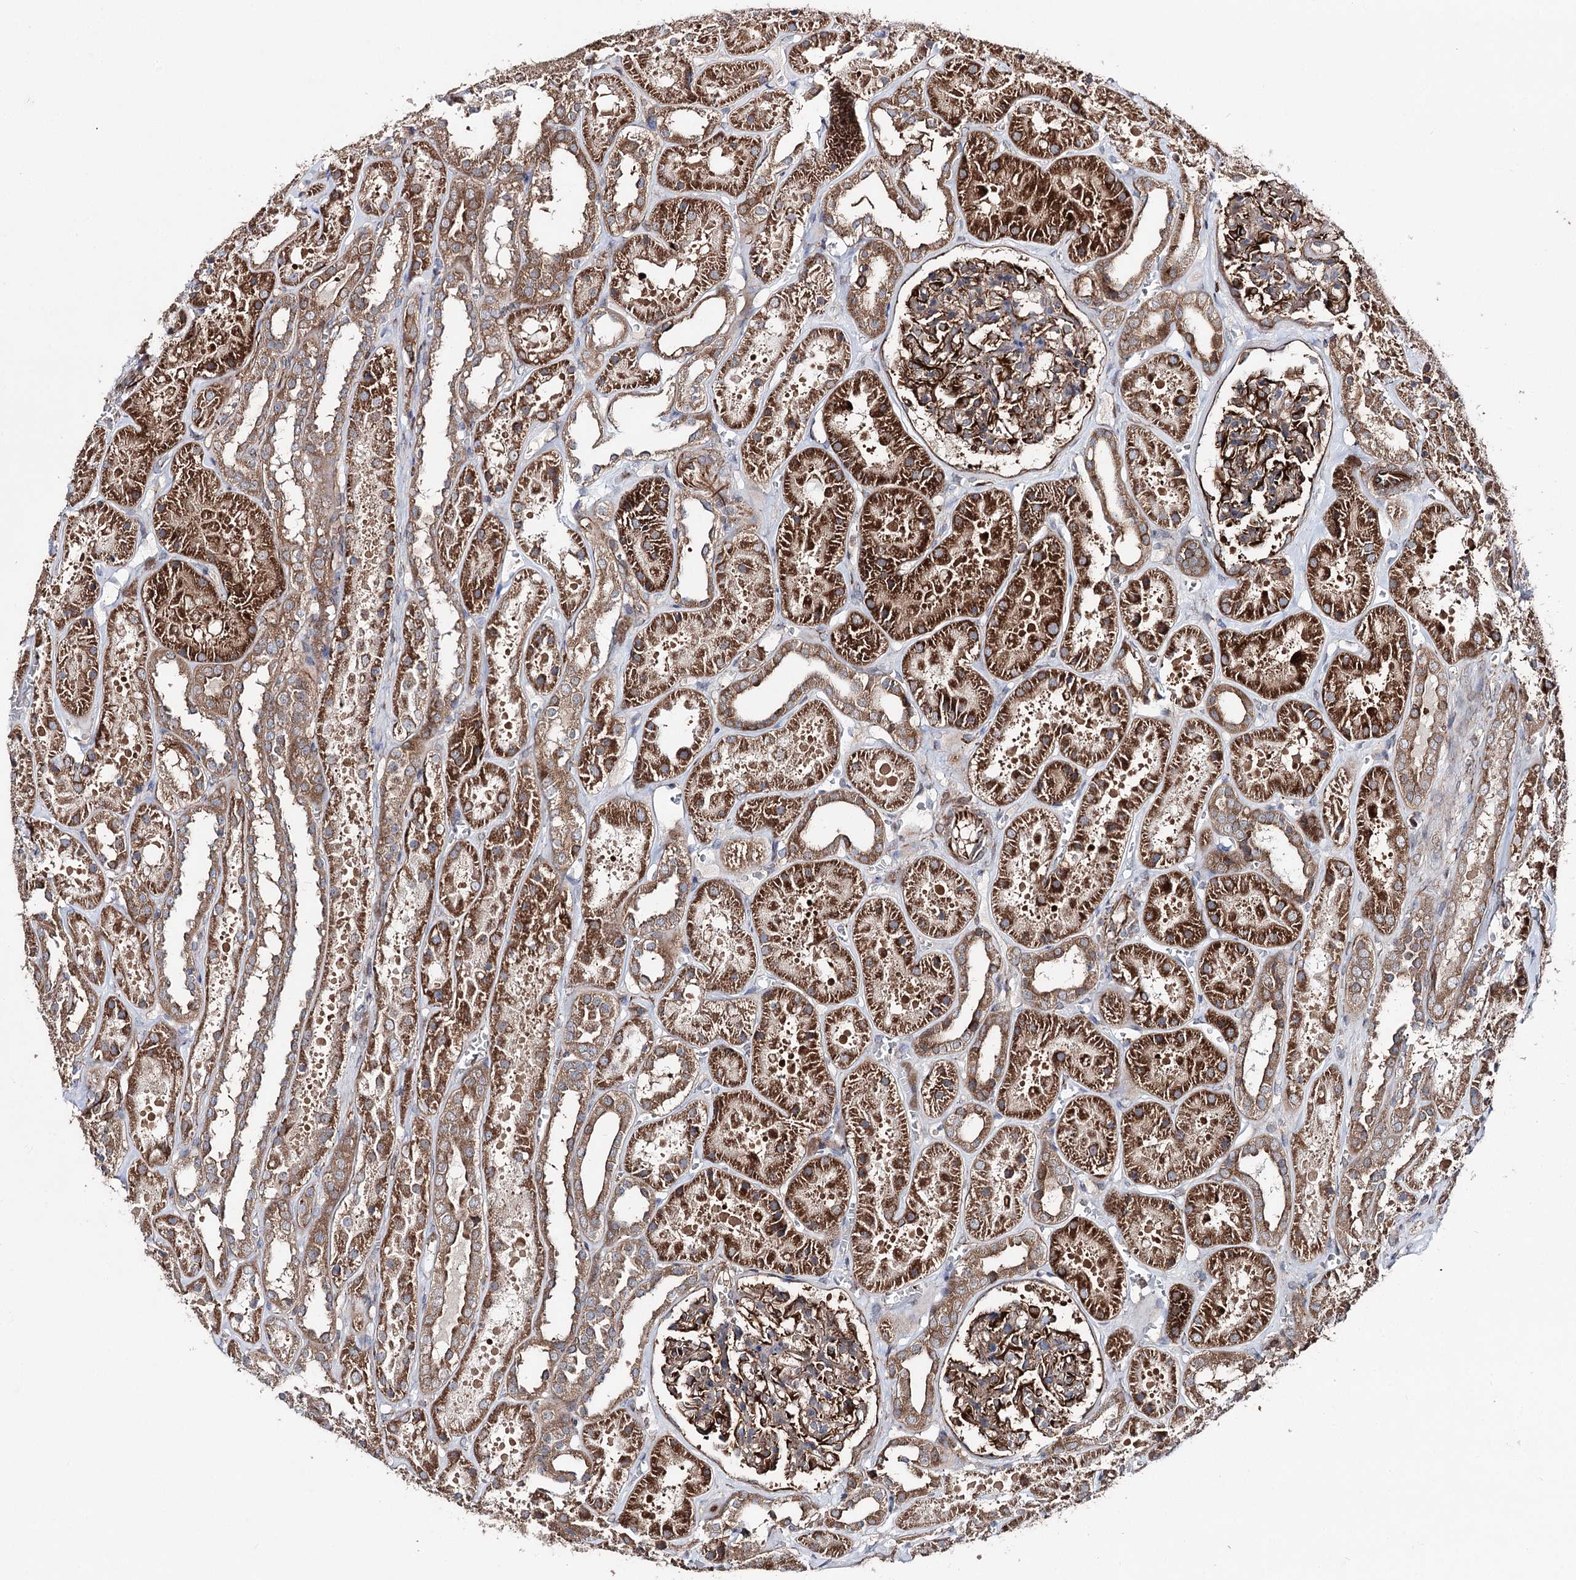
{"staining": {"intensity": "strong", "quantity": "<25%", "location": "cytoplasmic/membranous"}, "tissue": "kidney", "cell_type": "Cells in glomeruli", "image_type": "normal", "snomed": [{"axis": "morphology", "description": "Normal tissue, NOS"}, {"axis": "topography", "description": "Kidney"}], "caption": "Protein staining of benign kidney demonstrates strong cytoplasmic/membranous positivity in about <25% of cells in glomeruli.", "gene": "MIB1", "patient": {"sex": "female", "age": 41}}